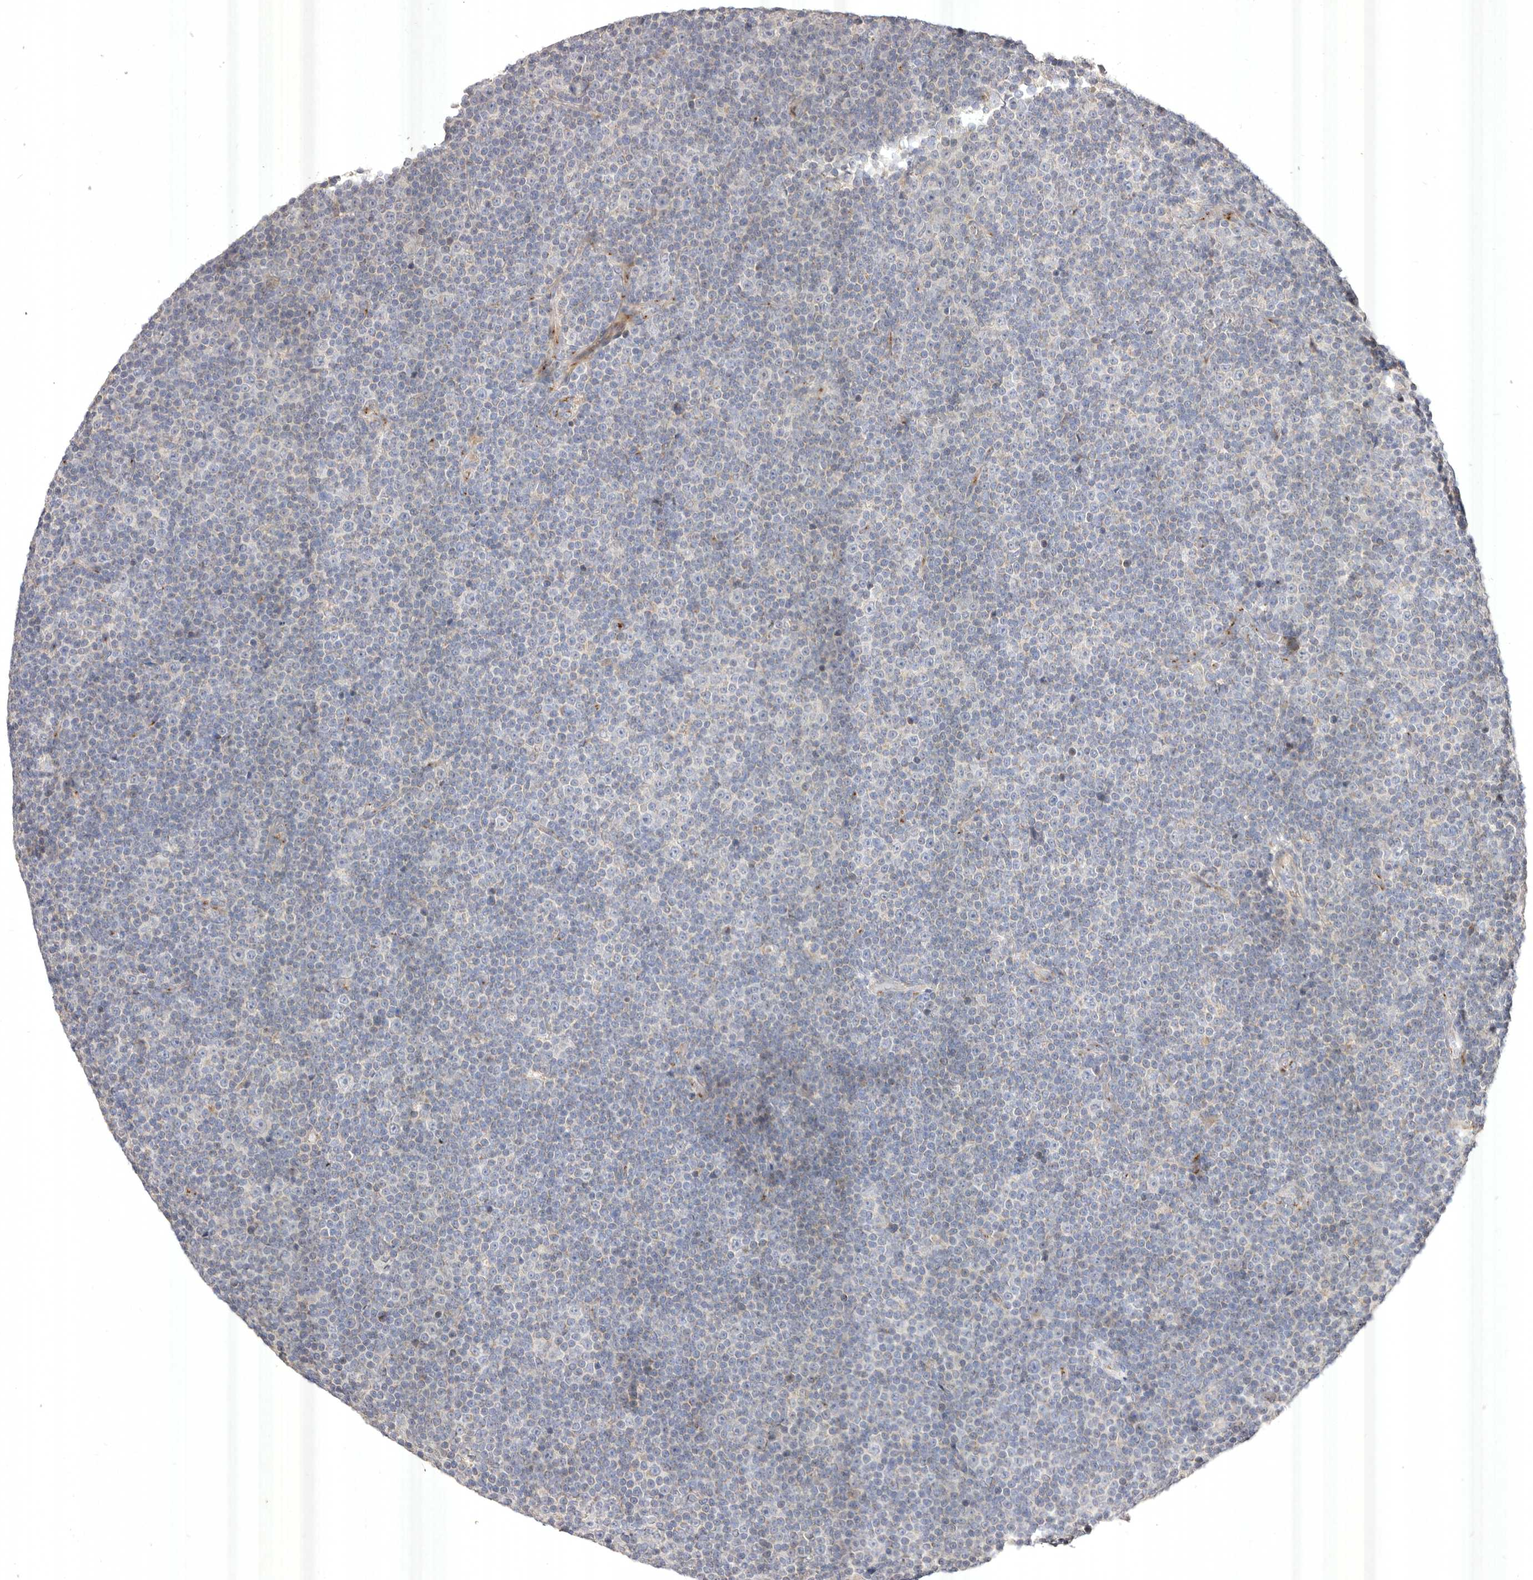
{"staining": {"intensity": "negative", "quantity": "none", "location": "none"}, "tissue": "lymphoma", "cell_type": "Tumor cells", "image_type": "cancer", "snomed": [{"axis": "morphology", "description": "Malignant lymphoma, non-Hodgkin's type, Low grade"}, {"axis": "topography", "description": "Lymph node"}], "caption": "A high-resolution histopathology image shows immunohistochemistry staining of lymphoma, which shows no significant staining in tumor cells.", "gene": "USP24", "patient": {"sex": "female", "age": 67}}